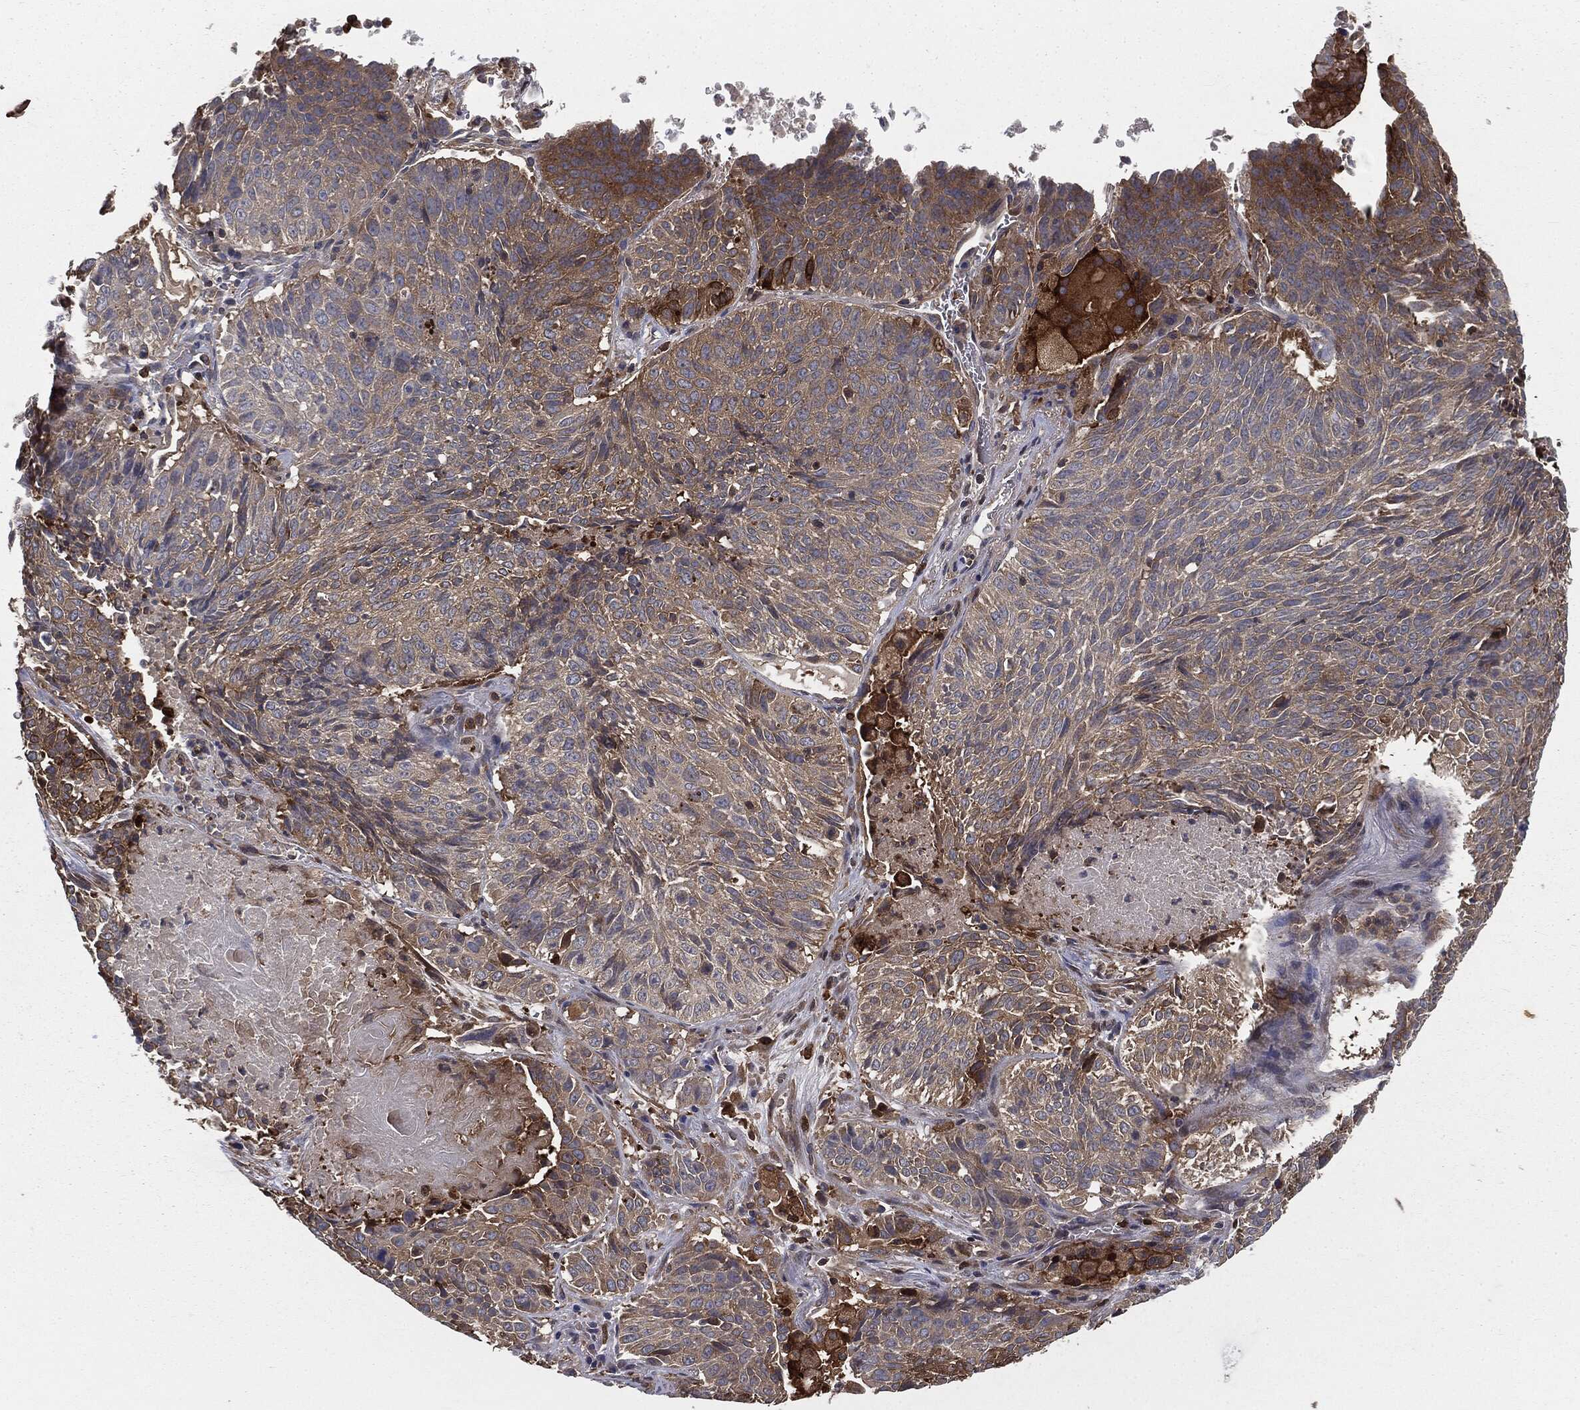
{"staining": {"intensity": "weak", "quantity": "<25%", "location": "cytoplasmic/membranous"}, "tissue": "lung cancer", "cell_type": "Tumor cells", "image_type": "cancer", "snomed": [{"axis": "morphology", "description": "Squamous cell carcinoma, NOS"}, {"axis": "topography", "description": "Lung"}], "caption": "An IHC micrograph of lung cancer is shown. There is no staining in tumor cells of lung cancer. Brightfield microscopy of immunohistochemistry (IHC) stained with DAB (brown) and hematoxylin (blue), captured at high magnification.", "gene": "GNB5", "patient": {"sex": "male", "age": 64}}